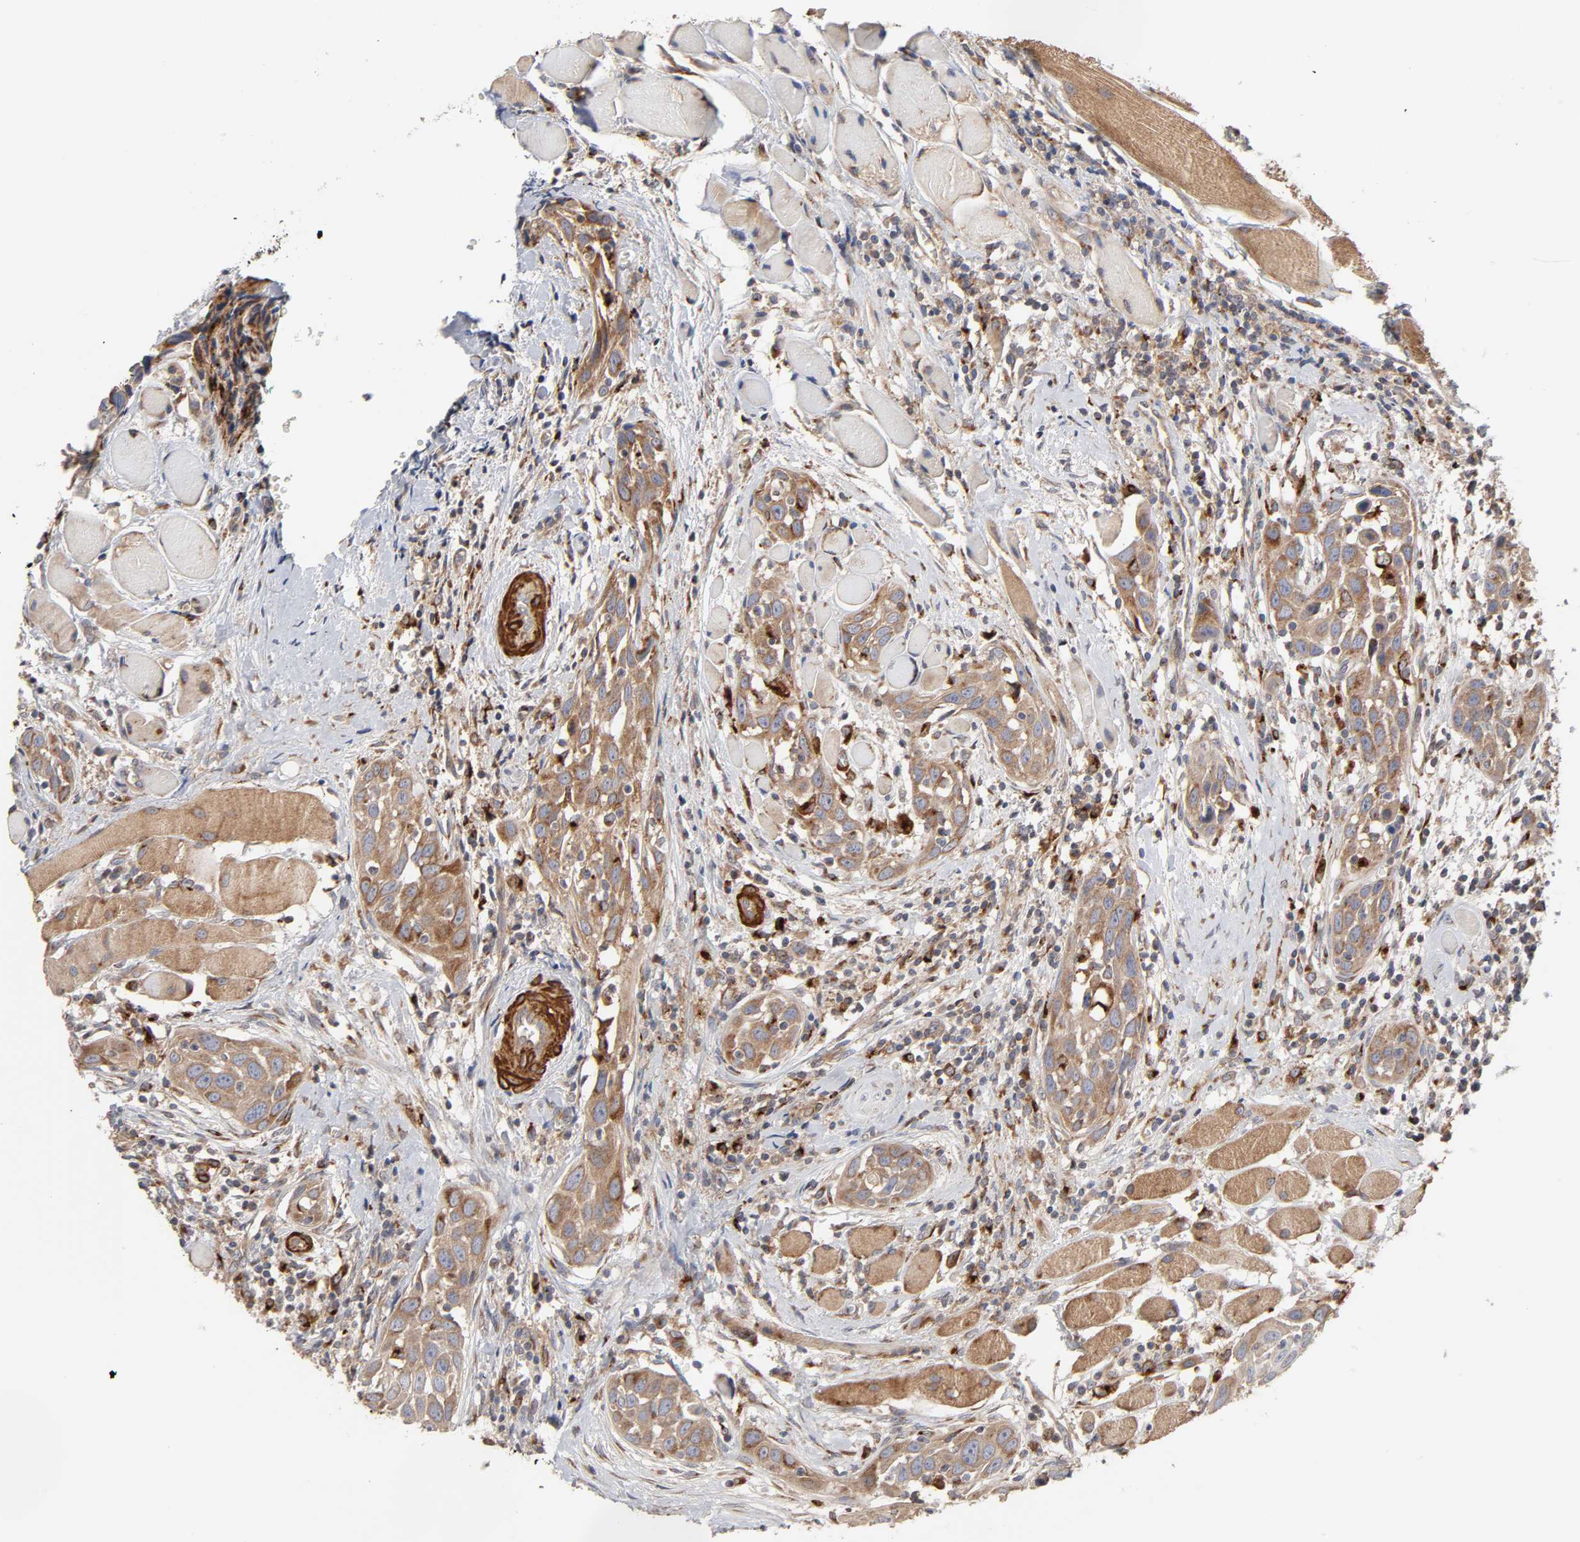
{"staining": {"intensity": "moderate", "quantity": ">75%", "location": "cytoplasmic/membranous"}, "tissue": "head and neck cancer", "cell_type": "Tumor cells", "image_type": "cancer", "snomed": [{"axis": "morphology", "description": "Squamous cell carcinoma, NOS"}, {"axis": "topography", "description": "Oral tissue"}, {"axis": "topography", "description": "Head-Neck"}], "caption": "A histopathology image of human head and neck cancer (squamous cell carcinoma) stained for a protein displays moderate cytoplasmic/membranous brown staining in tumor cells.", "gene": "GNPTG", "patient": {"sex": "female", "age": 50}}